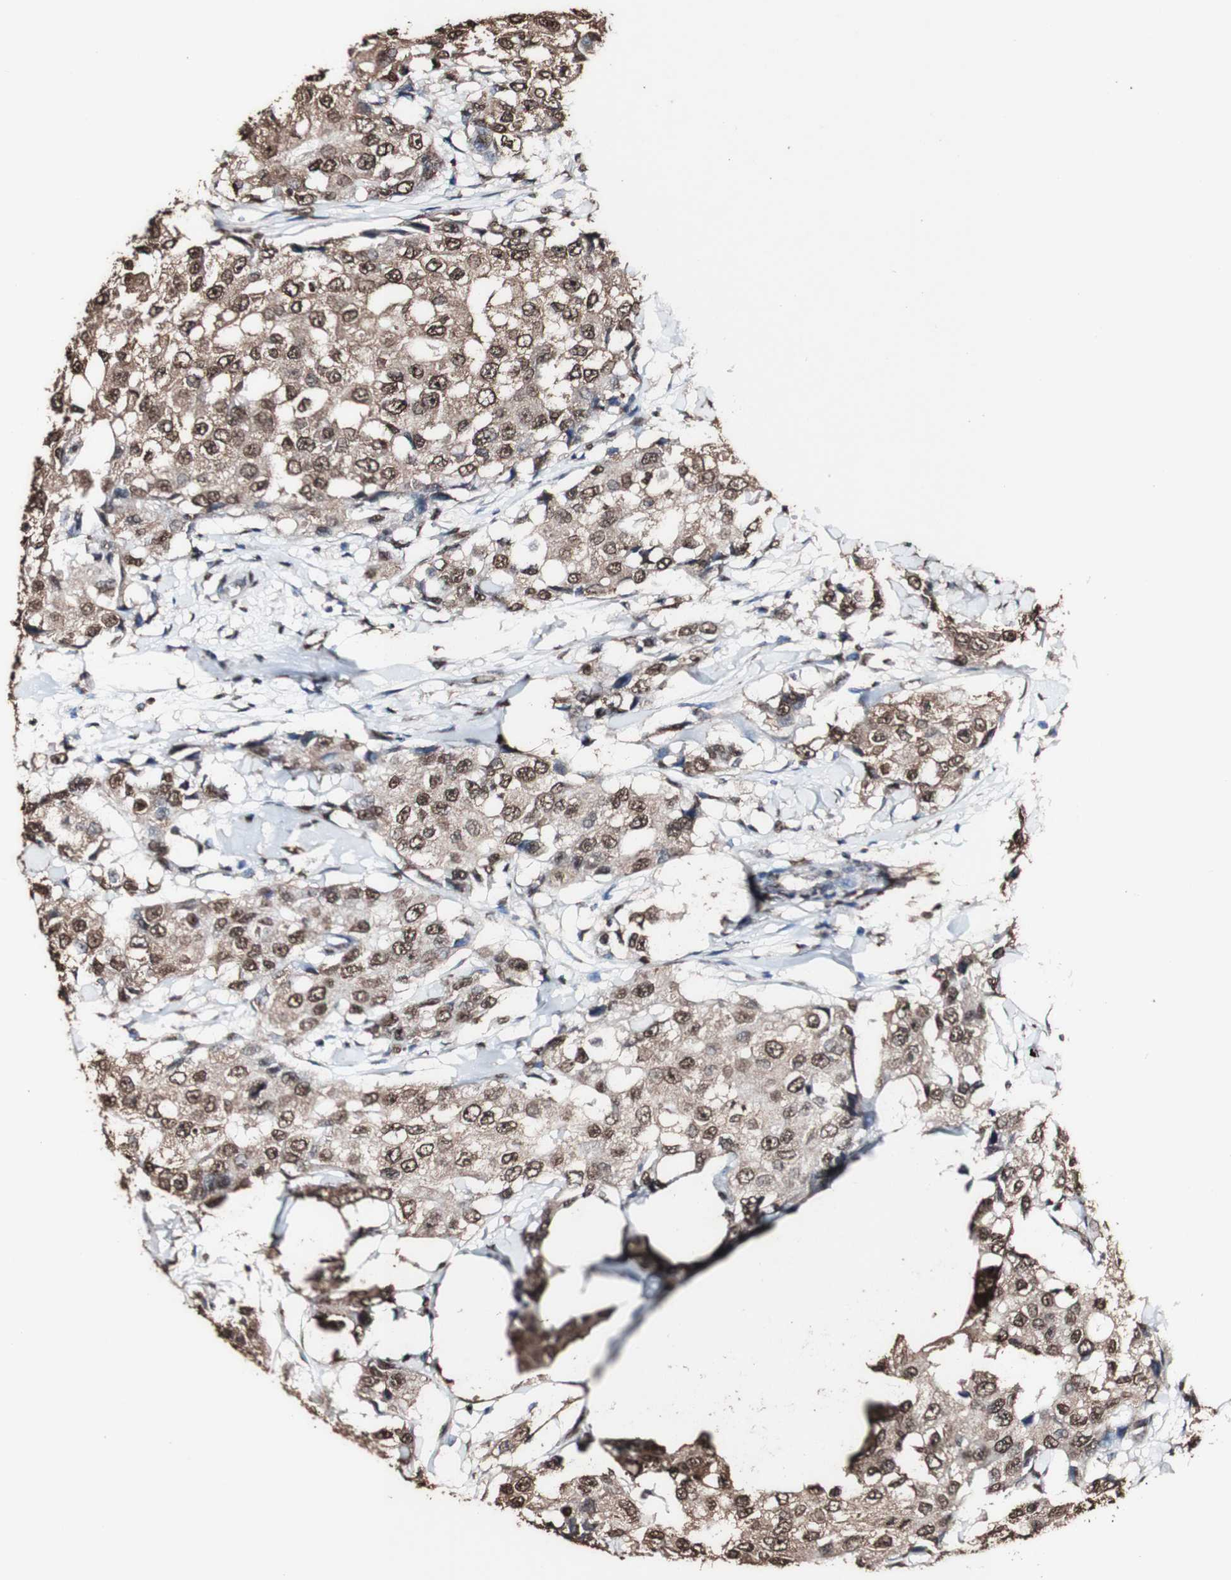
{"staining": {"intensity": "strong", "quantity": ">75%", "location": "cytoplasmic/membranous,nuclear"}, "tissue": "breast cancer", "cell_type": "Tumor cells", "image_type": "cancer", "snomed": [{"axis": "morphology", "description": "Duct carcinoma"}, {"axis": "topography", "description": "Breast"}], "caption": "A micrograph of breast cancer (intraductal carcinoma) stained for a protein reveals strong cytoplasmic/membranous and nuclear brown staining in tumor cells.", "gene": "PIDD1", "patient": {"sex": "female", "age": 27}}